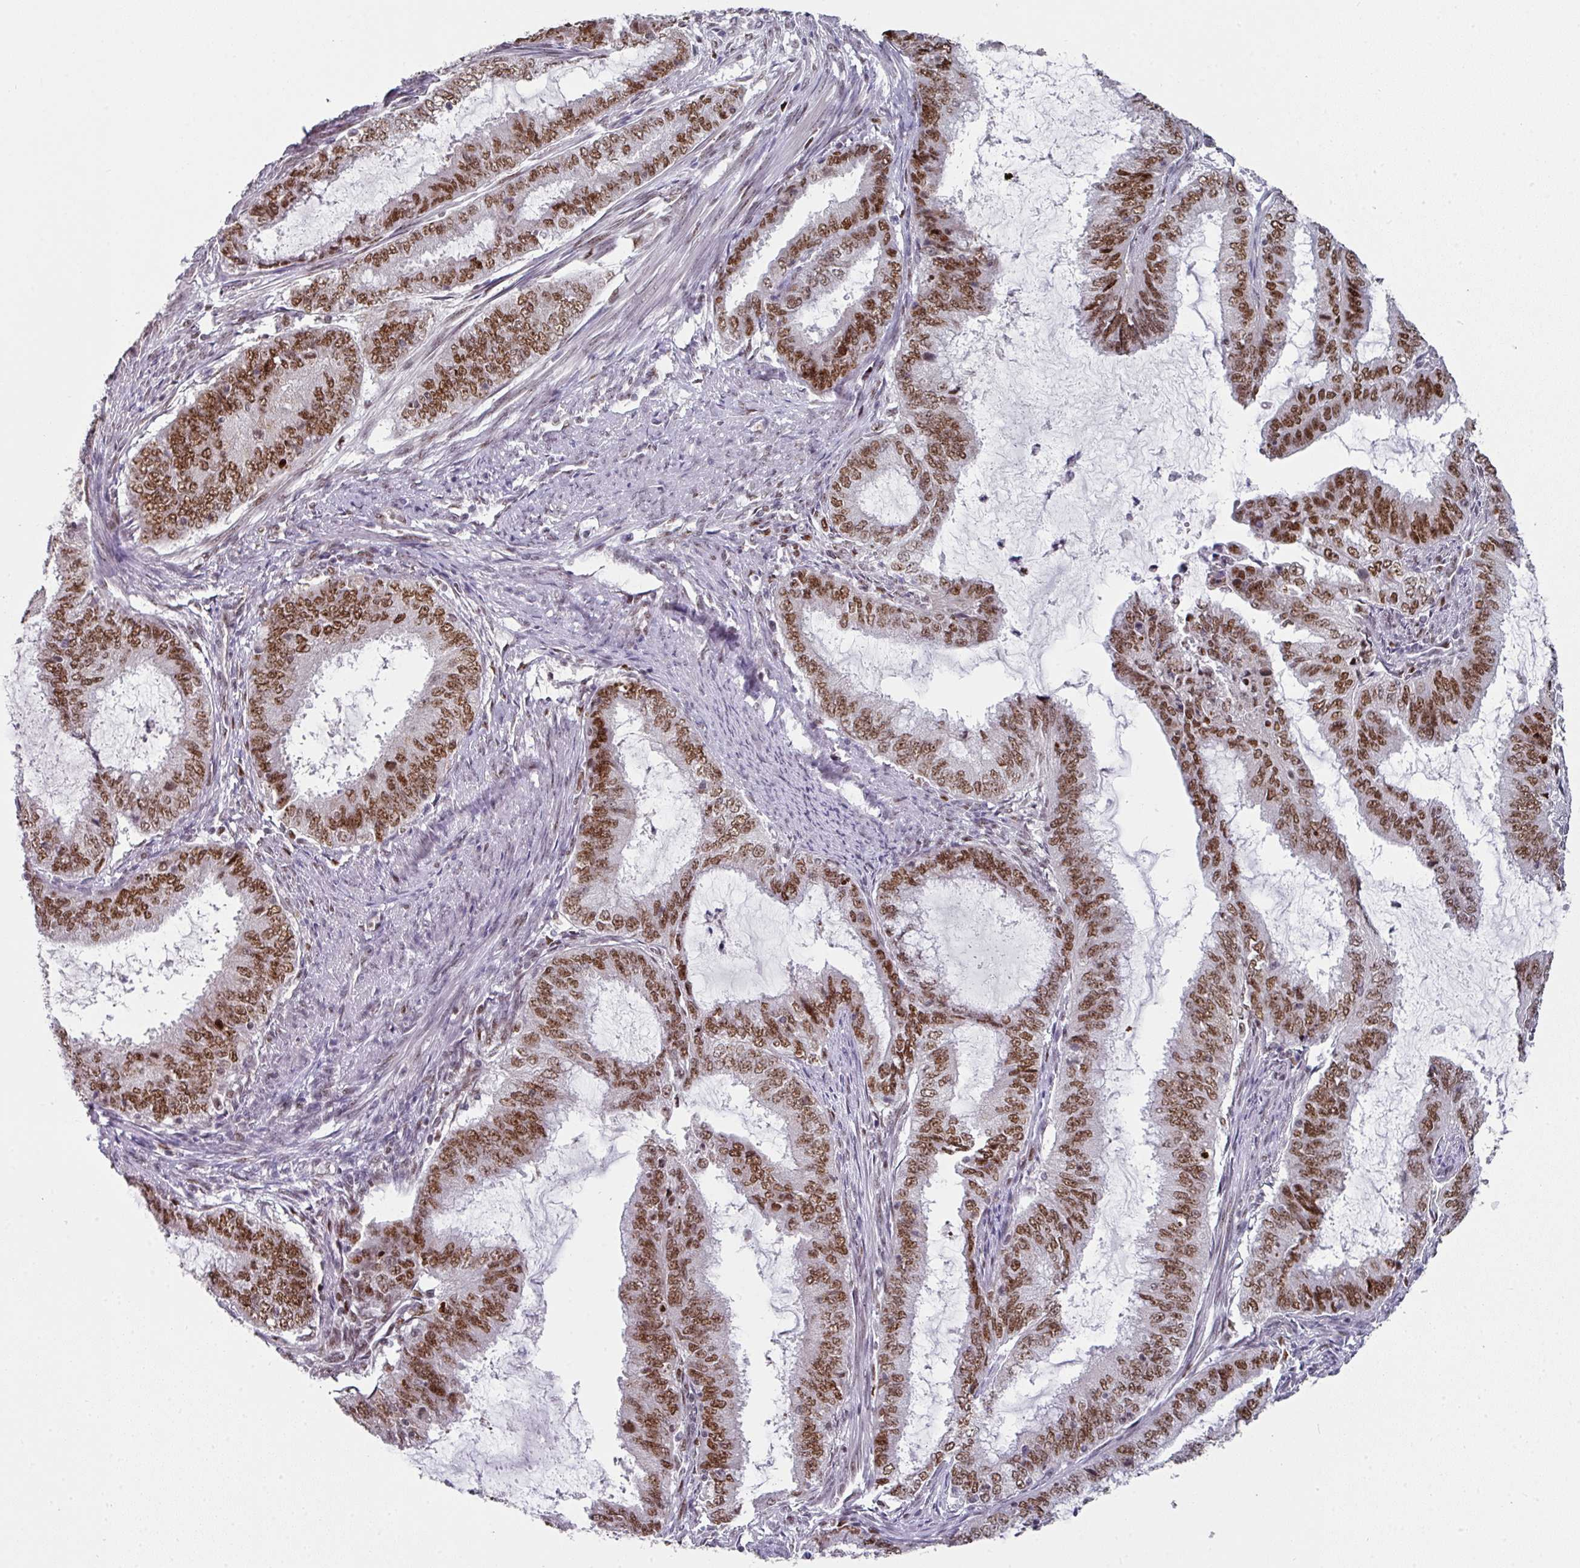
{"staining": {"intensity": "strong", "quantity": ">75%", "location": "nuclear"}, "tissue": "endometrial cancer", "cell_type": "Tumor cells", "image_type": "cancer", "snomed": [{"axis": "morphology", "description": "Adenocarcinoma, NOS"}, {"axis": "topography", "description": "Endometrium"}], "caption": "Human endometrial cancer (adenocarcinoma) stained for a protein (brown) demonstrates strong nuclear positive positivity in about >75% of tumor cells.", "gene": "RAD50", "patient": {"sex": "female", "age": 51}}